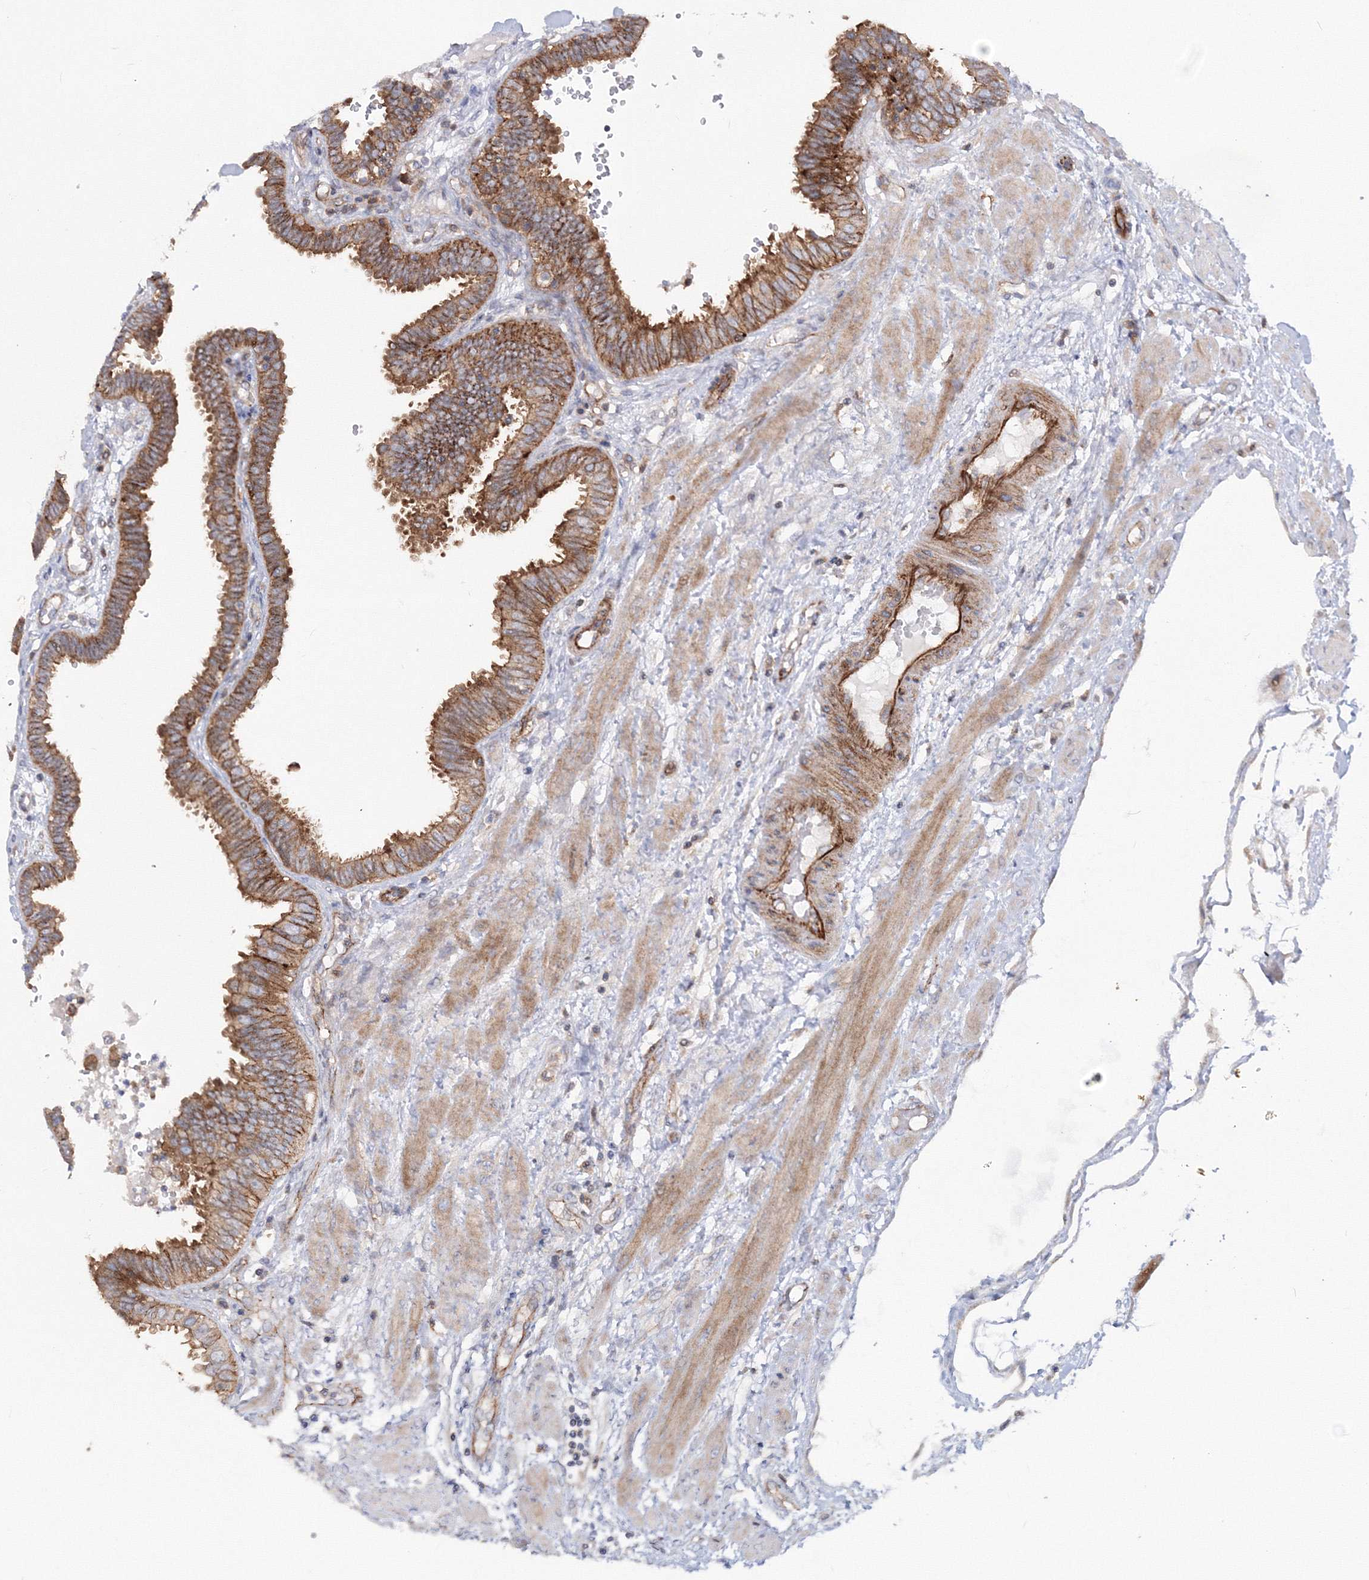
{"staining": {"intensity": "moderate", "quantity": ">75%", "location": "cytoplasmic/membranous"}, "tissue": "fallopian tube", "cell_type": "Glandular cells", "image_type": "normal", "snomed": [{"axis": "morphology", "description": "Normal tissue, NOS"}, {"axis": "topography", "description": "Fallopian tube"}], "caption": "High-power microscopy captured an immunohistochemistry (IHC) image of benign fallopian tube, revealing moderate cytoplasmic/membranous positivity in about >75% of glandular cells. Nuclei are stained in blue.", "gene": "GGA2", "patient": {"sex": "female", "age": 32}}